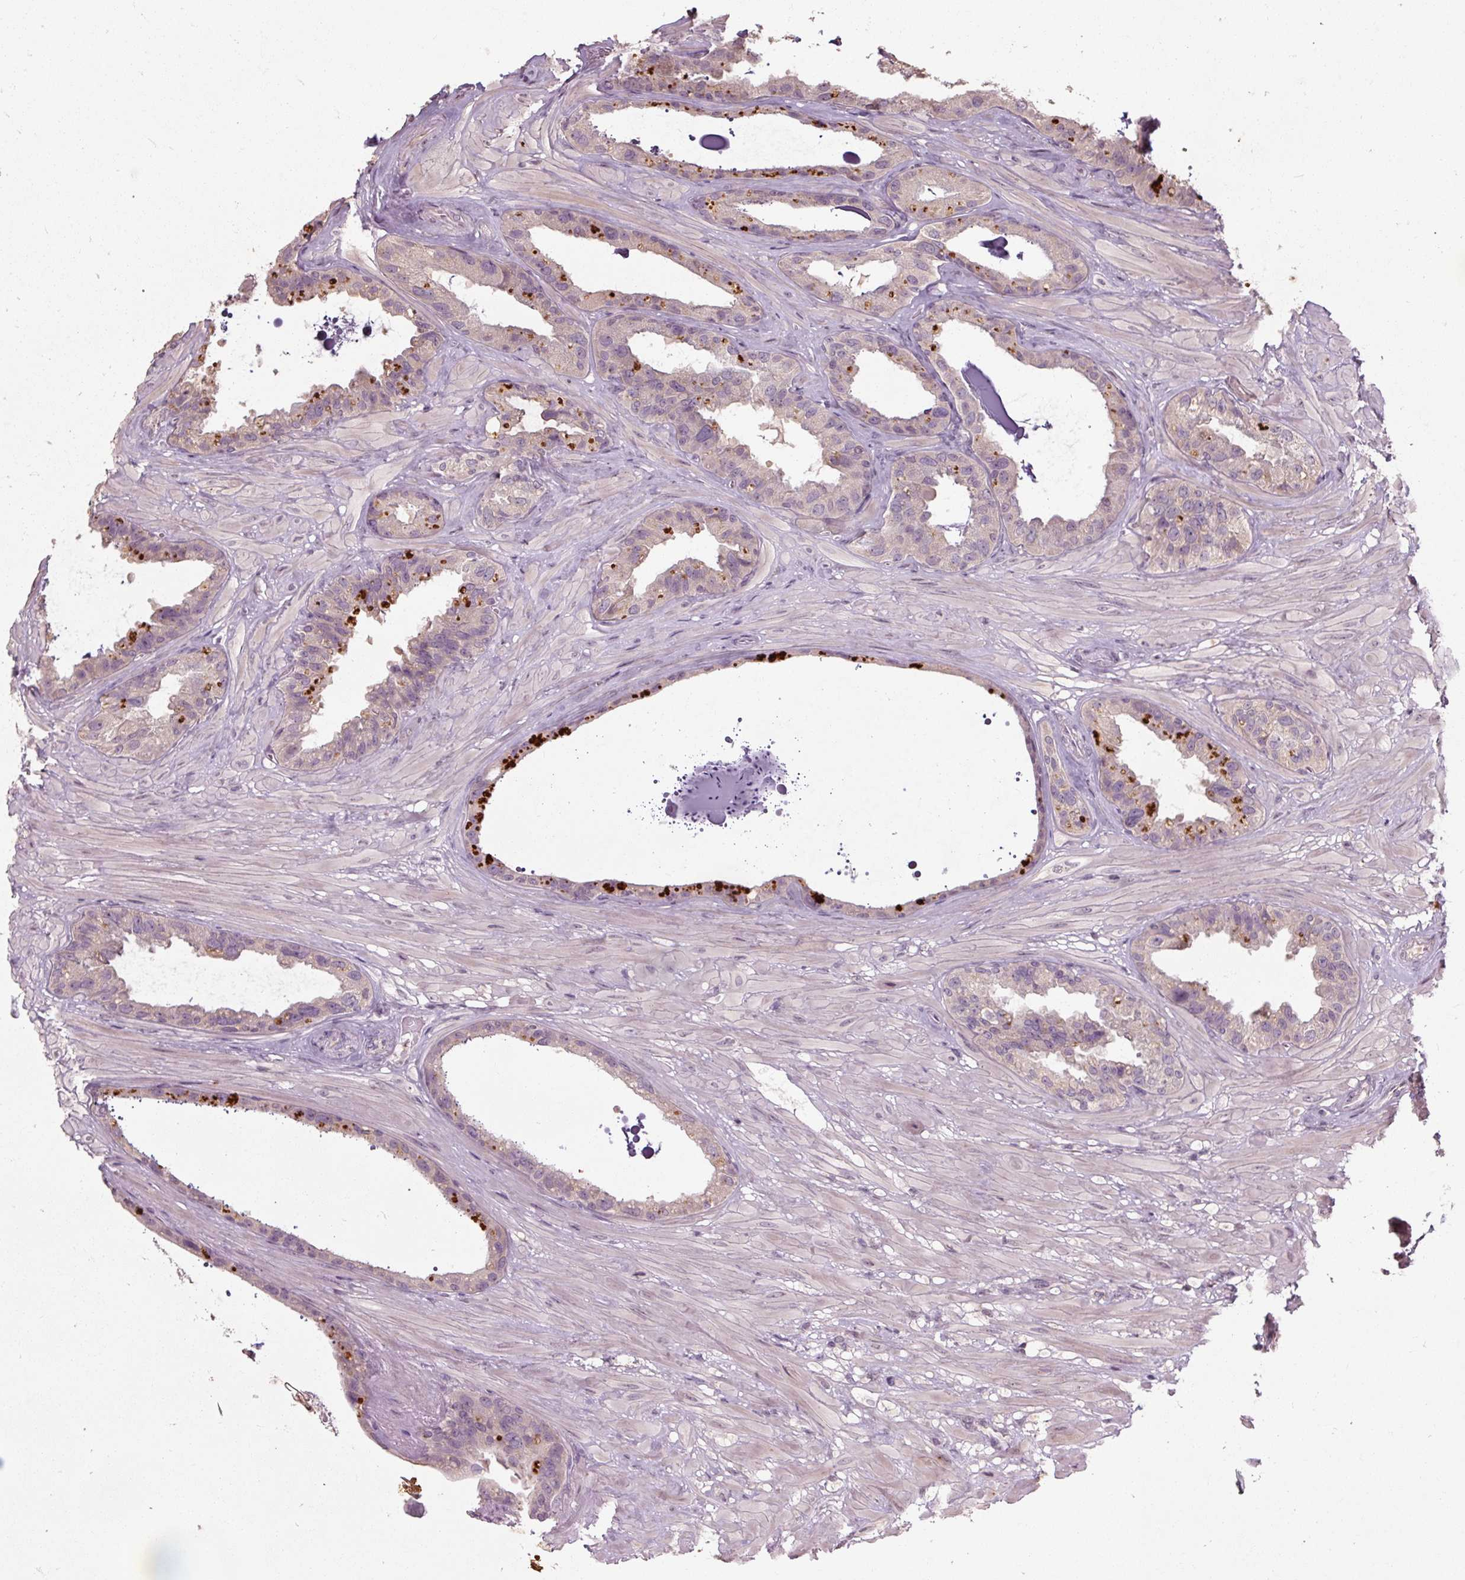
{"staining": {"intensity": "strong", "quantity": "<25%", "location": "cytoplasmic/membranous"}, "tissue": "seminal vesicle", "cell_type": "Glandular cells", "image_type": "normal", "snomed": [{"axis": "morphology", "description": "Normal tissue, NOS"}, {"axis": "topography", "description": "Seminal veicle"}, {"axis": "topography", "description": "Peripheral nerve tissue"}], "caption": "This image demonstrates immunohistochemistry (IHC) staining of normal human seminal vesicle, with medium strong cytoplasmic/membranous expression in approximately <25% of glandular cells.", "gene": "CFAP65", "patient": {"sex": "male", "age": 76}}